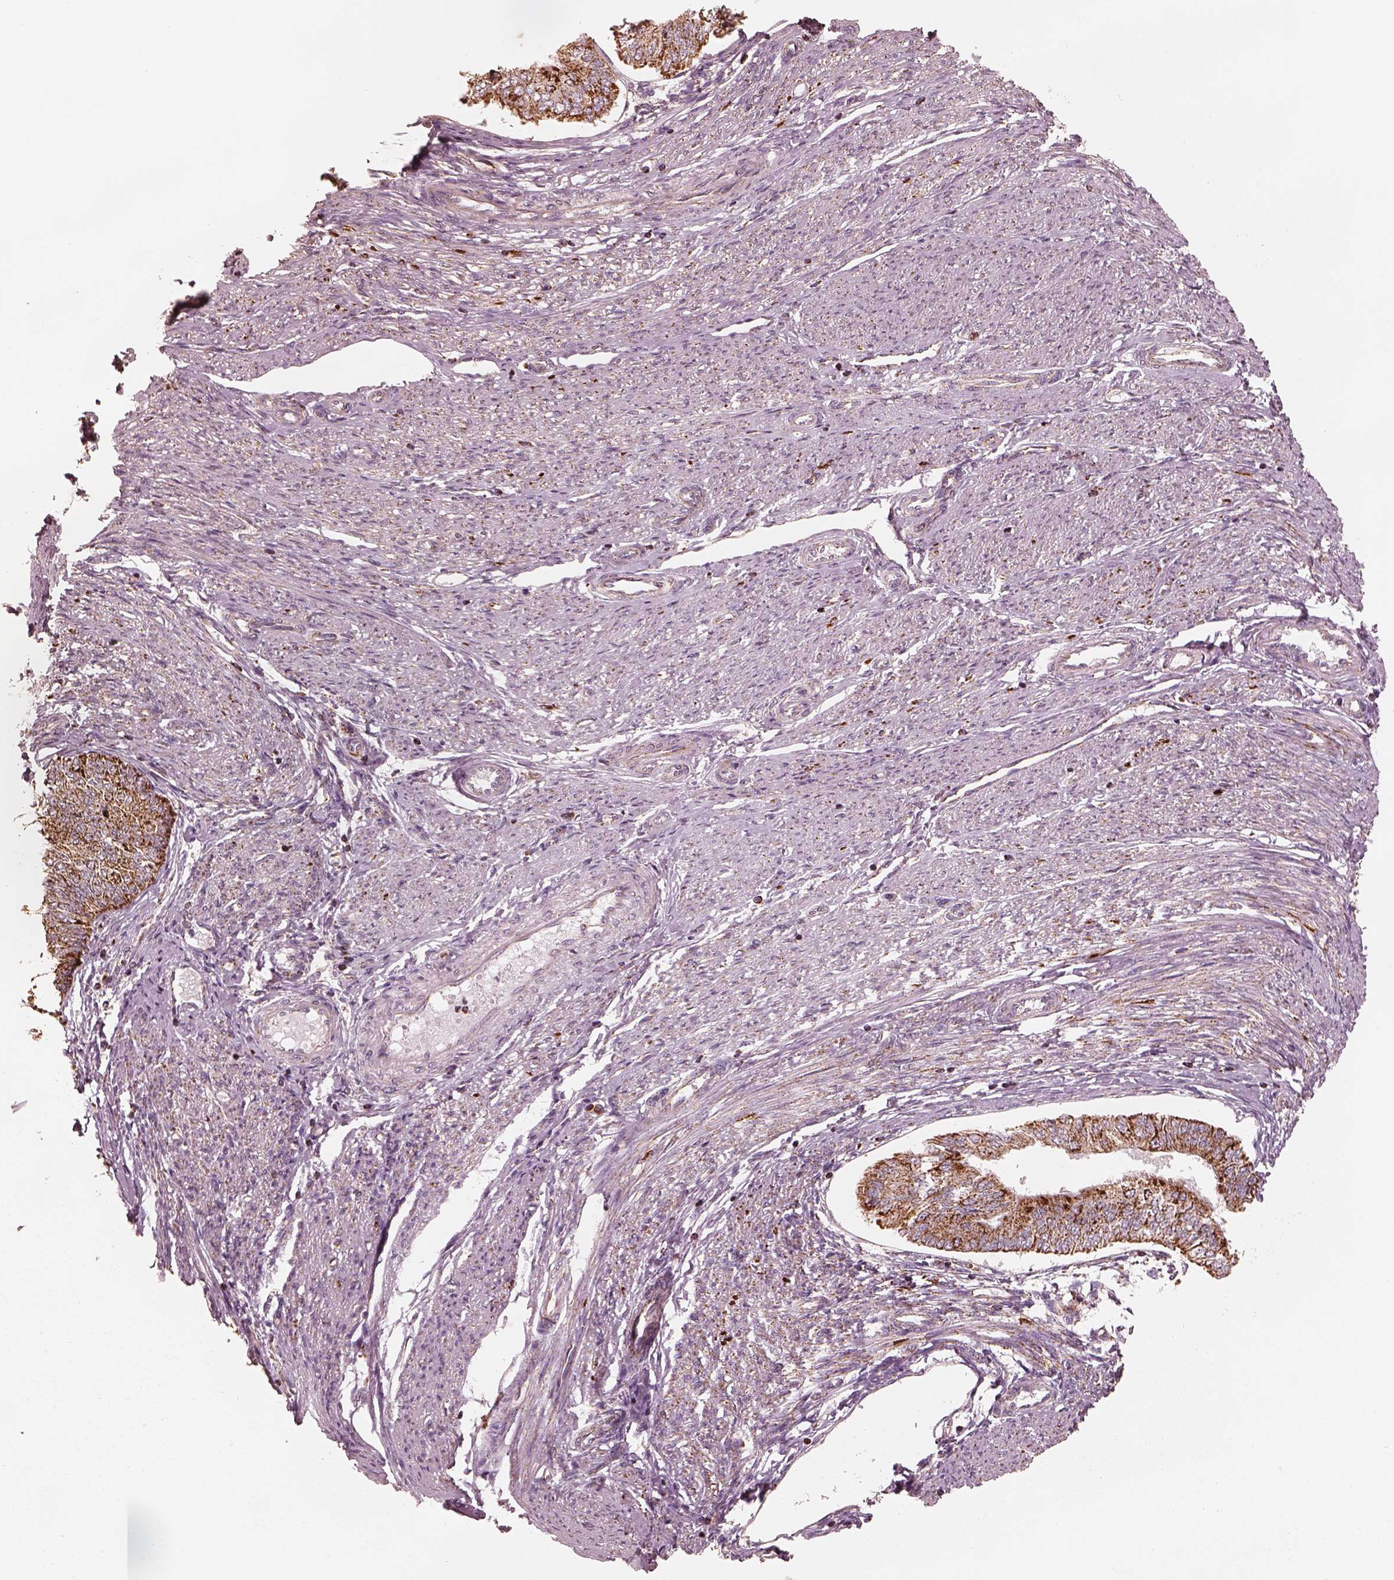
{"staining": {"intensity": "strong", "quantity": ">75%", "location": "cytoplasmic/membranous"}, "tissue": "endometrial cancer", "cell_type": "Tumor cells", "image_type": "cancer", "snomed": [{"axis": "morphology", "description": "Adenocarcinoma, NOS"}, {"axis": "topography", "description": "Endometrium"}], "caption": "Endometrial adenocarcinoma stained with a protein marker exhibits strong staining in tumor cells.", "gene": "ENTPD6", "patient": {"sex": "female", "age": 58}}